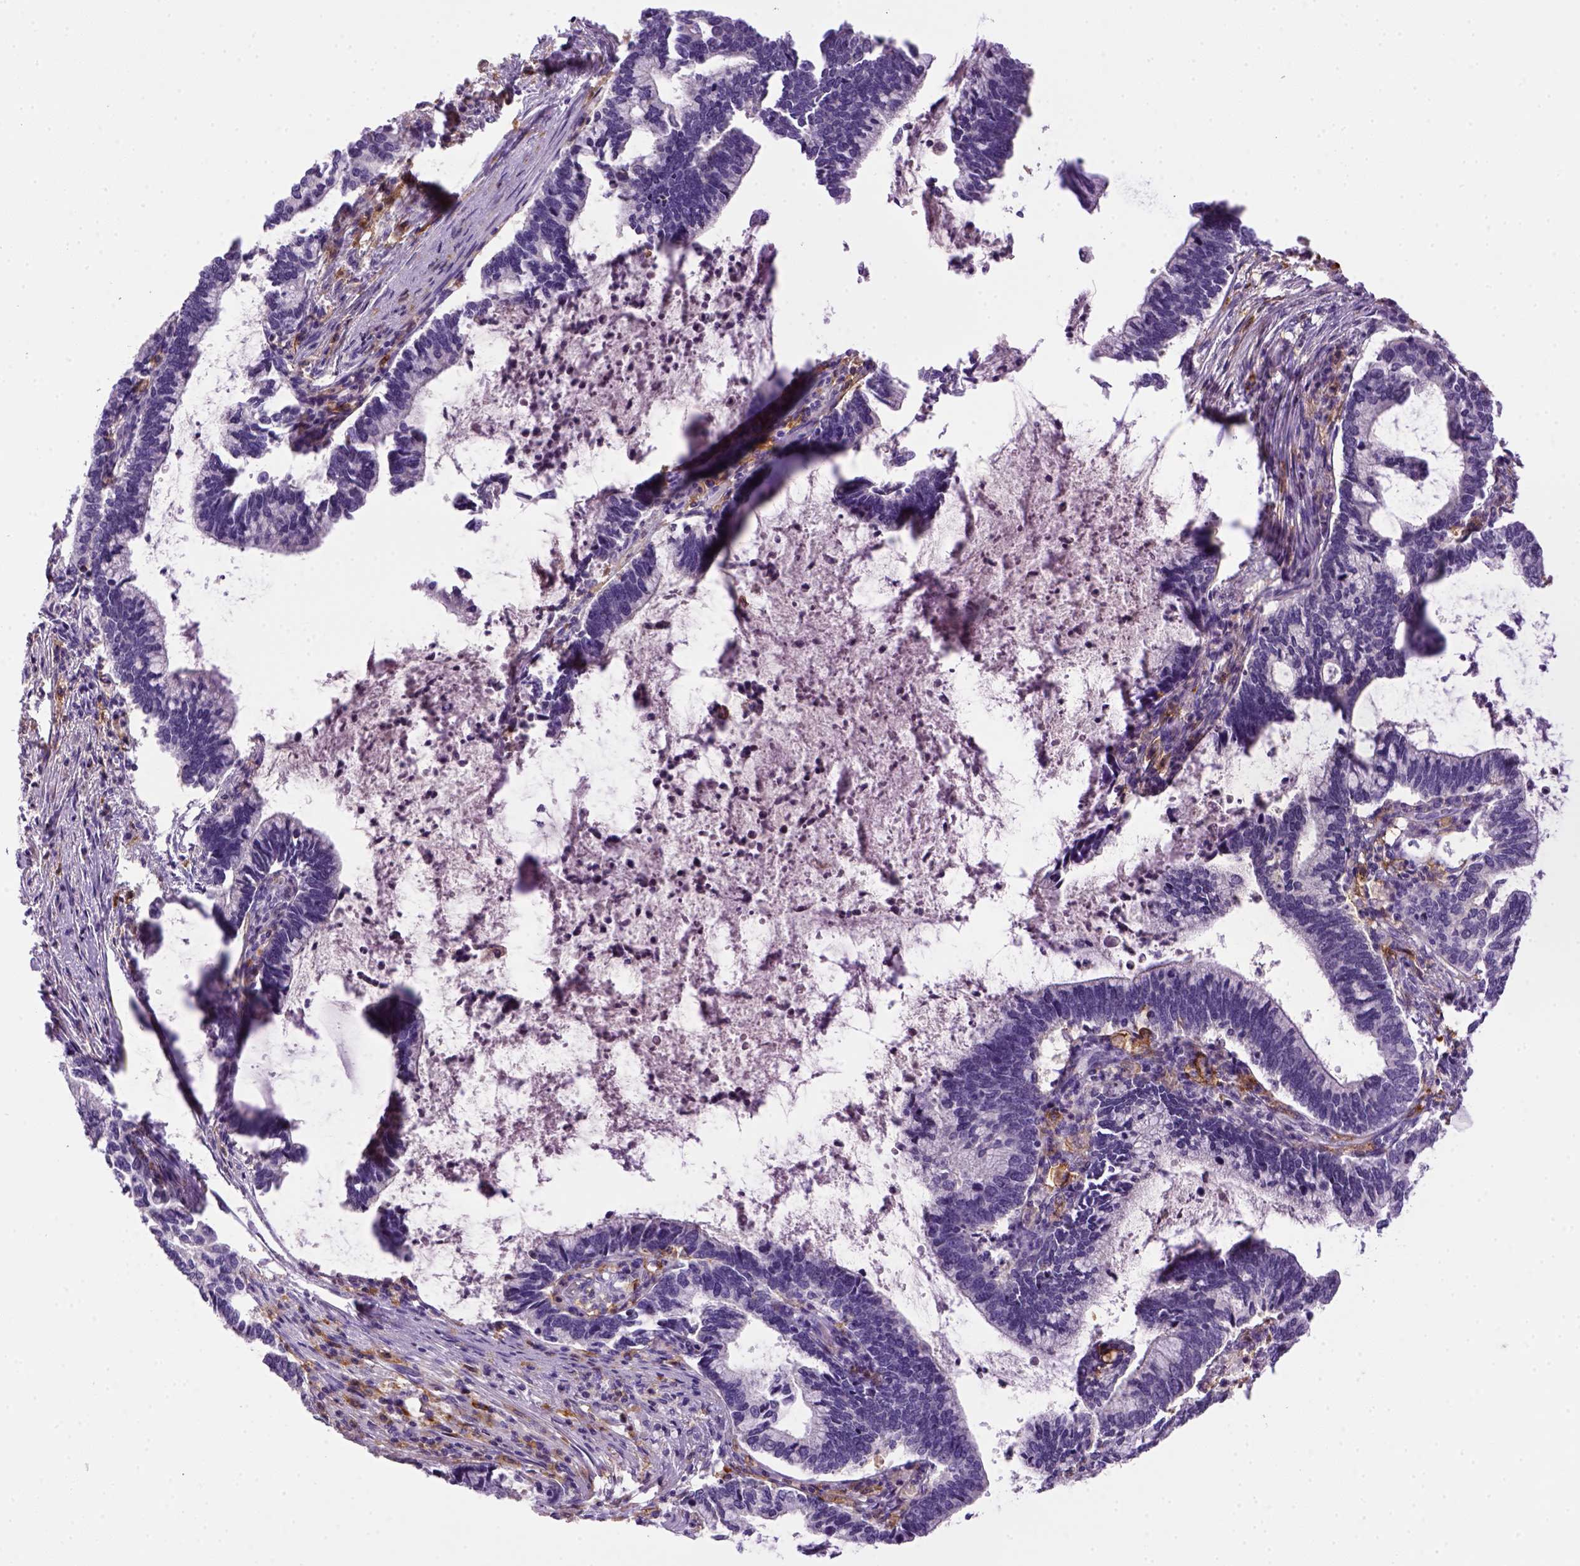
{"staining": {"intensity": "negative", "quantity": "none", "location": "none"}, "tissue": "cervical cancer", "cell_type": "Tumor cells", "image_type": "cancer", "snomed": [{"axis": "morphology", "description": "Adenocarcinoma, NOS"}, {"axis": "topography", "description": "Cervix"}], "caption": "This is an immunohistochemistry (IHC) micrograph of cervical adenocarcinoma. There is no expression in tumor cells.", "gene": "CD14", "patient": {"sex": "female", "age": 42}}